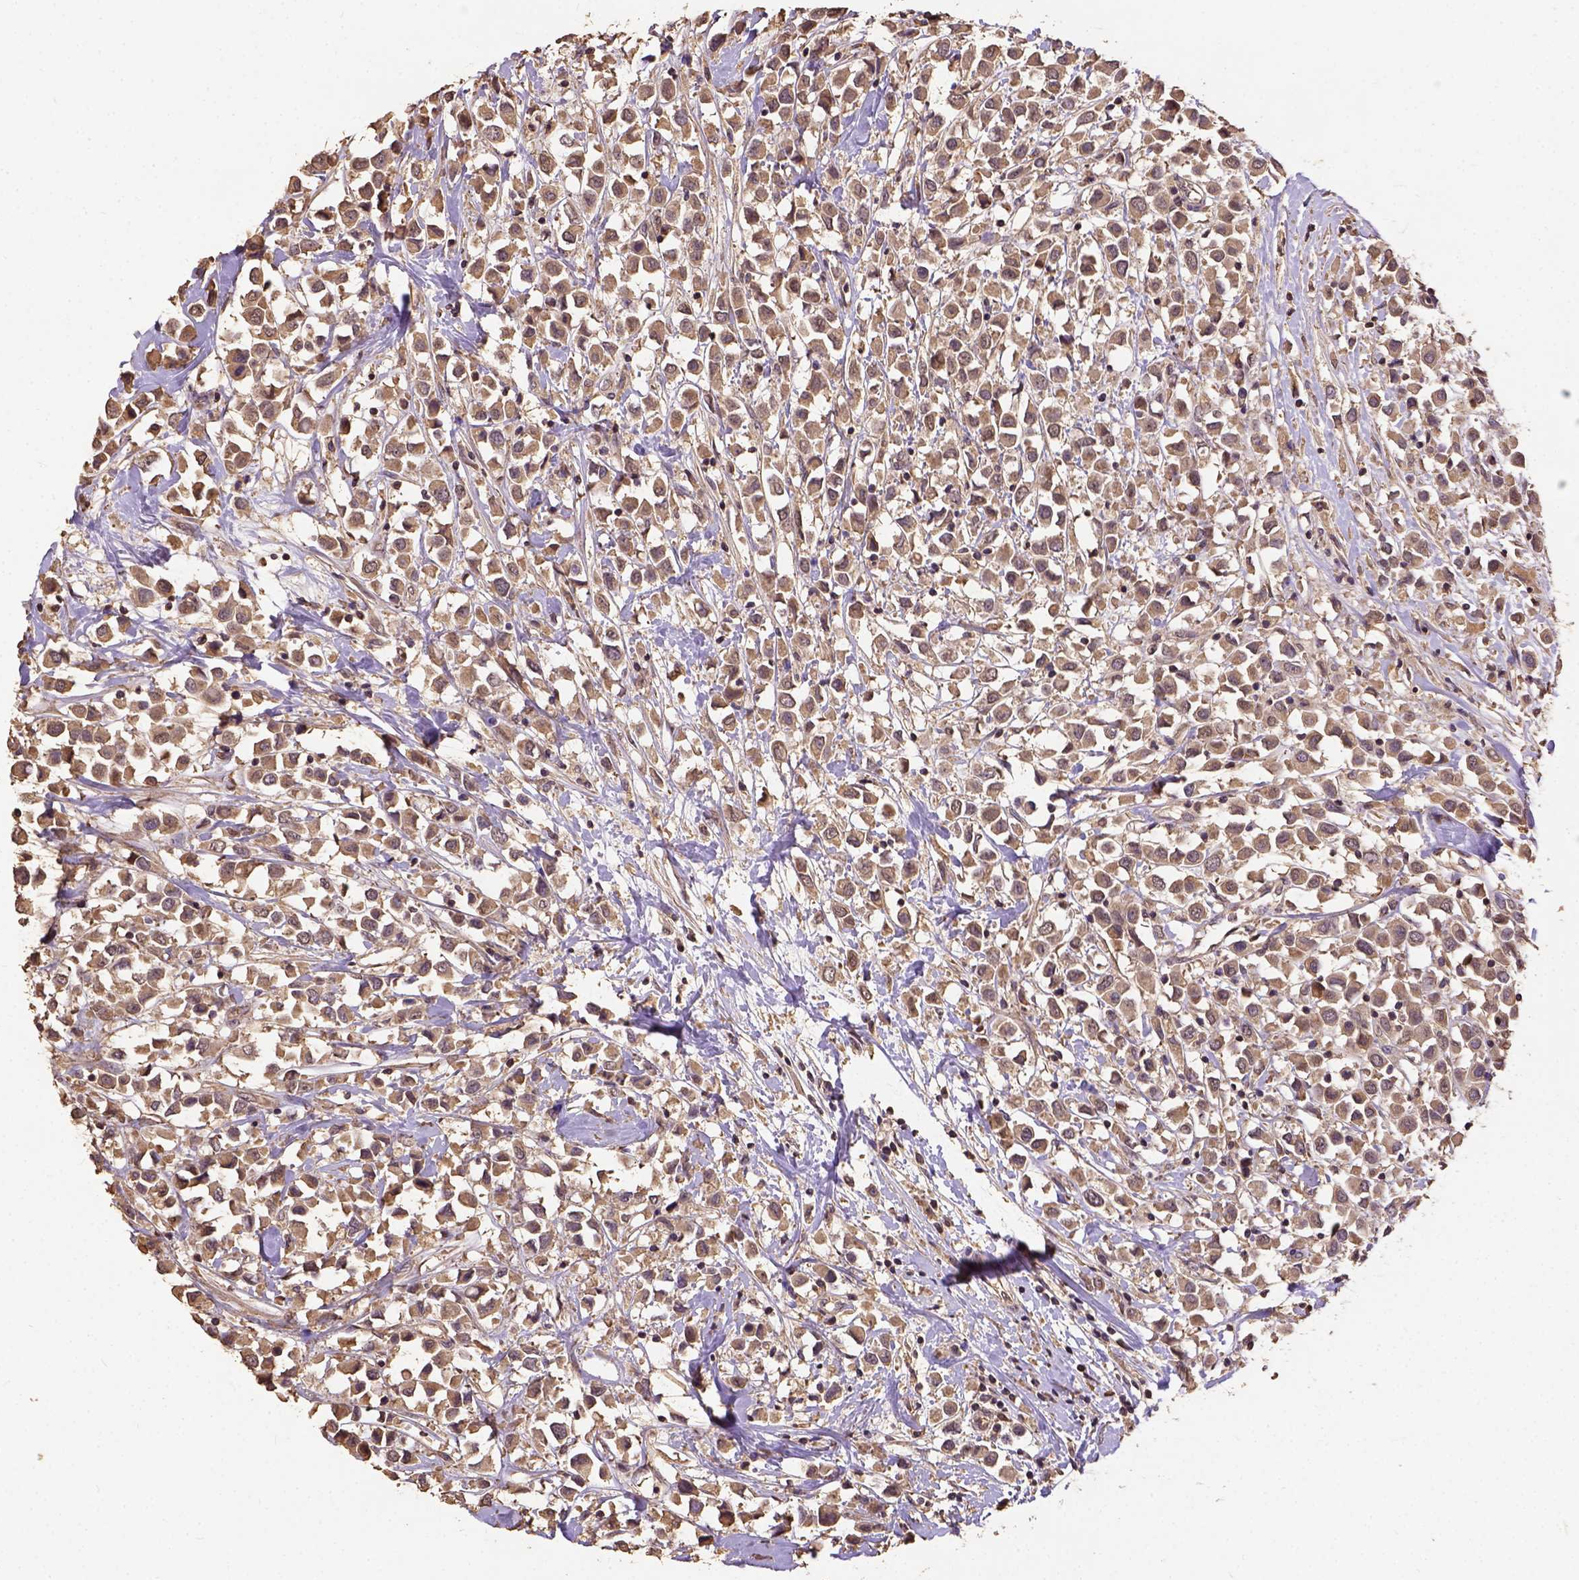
{"staining": {"intensity": "weak", "quantity": ">75%", "location": "cytoplasmic/membranous"}, "tissue": "breast cancer", "cell_type": "Tumor cells", "image_type": "cancer", "snomed": [{"axis": "morphology", "description": "Duct carcinoma"}, {"axis": "topography", "description": "Breast"}], "caption": "DAB (3,3'-diaminobenzidine) immunohistochemical staining of human breast cancer (intraductal carcinoma) reveals weak cytoplasmic/membranous protein staining in about >75% of tumor cells.", "gene": "ATP1B3", "patient": {"sex": "female", "age": 61}}